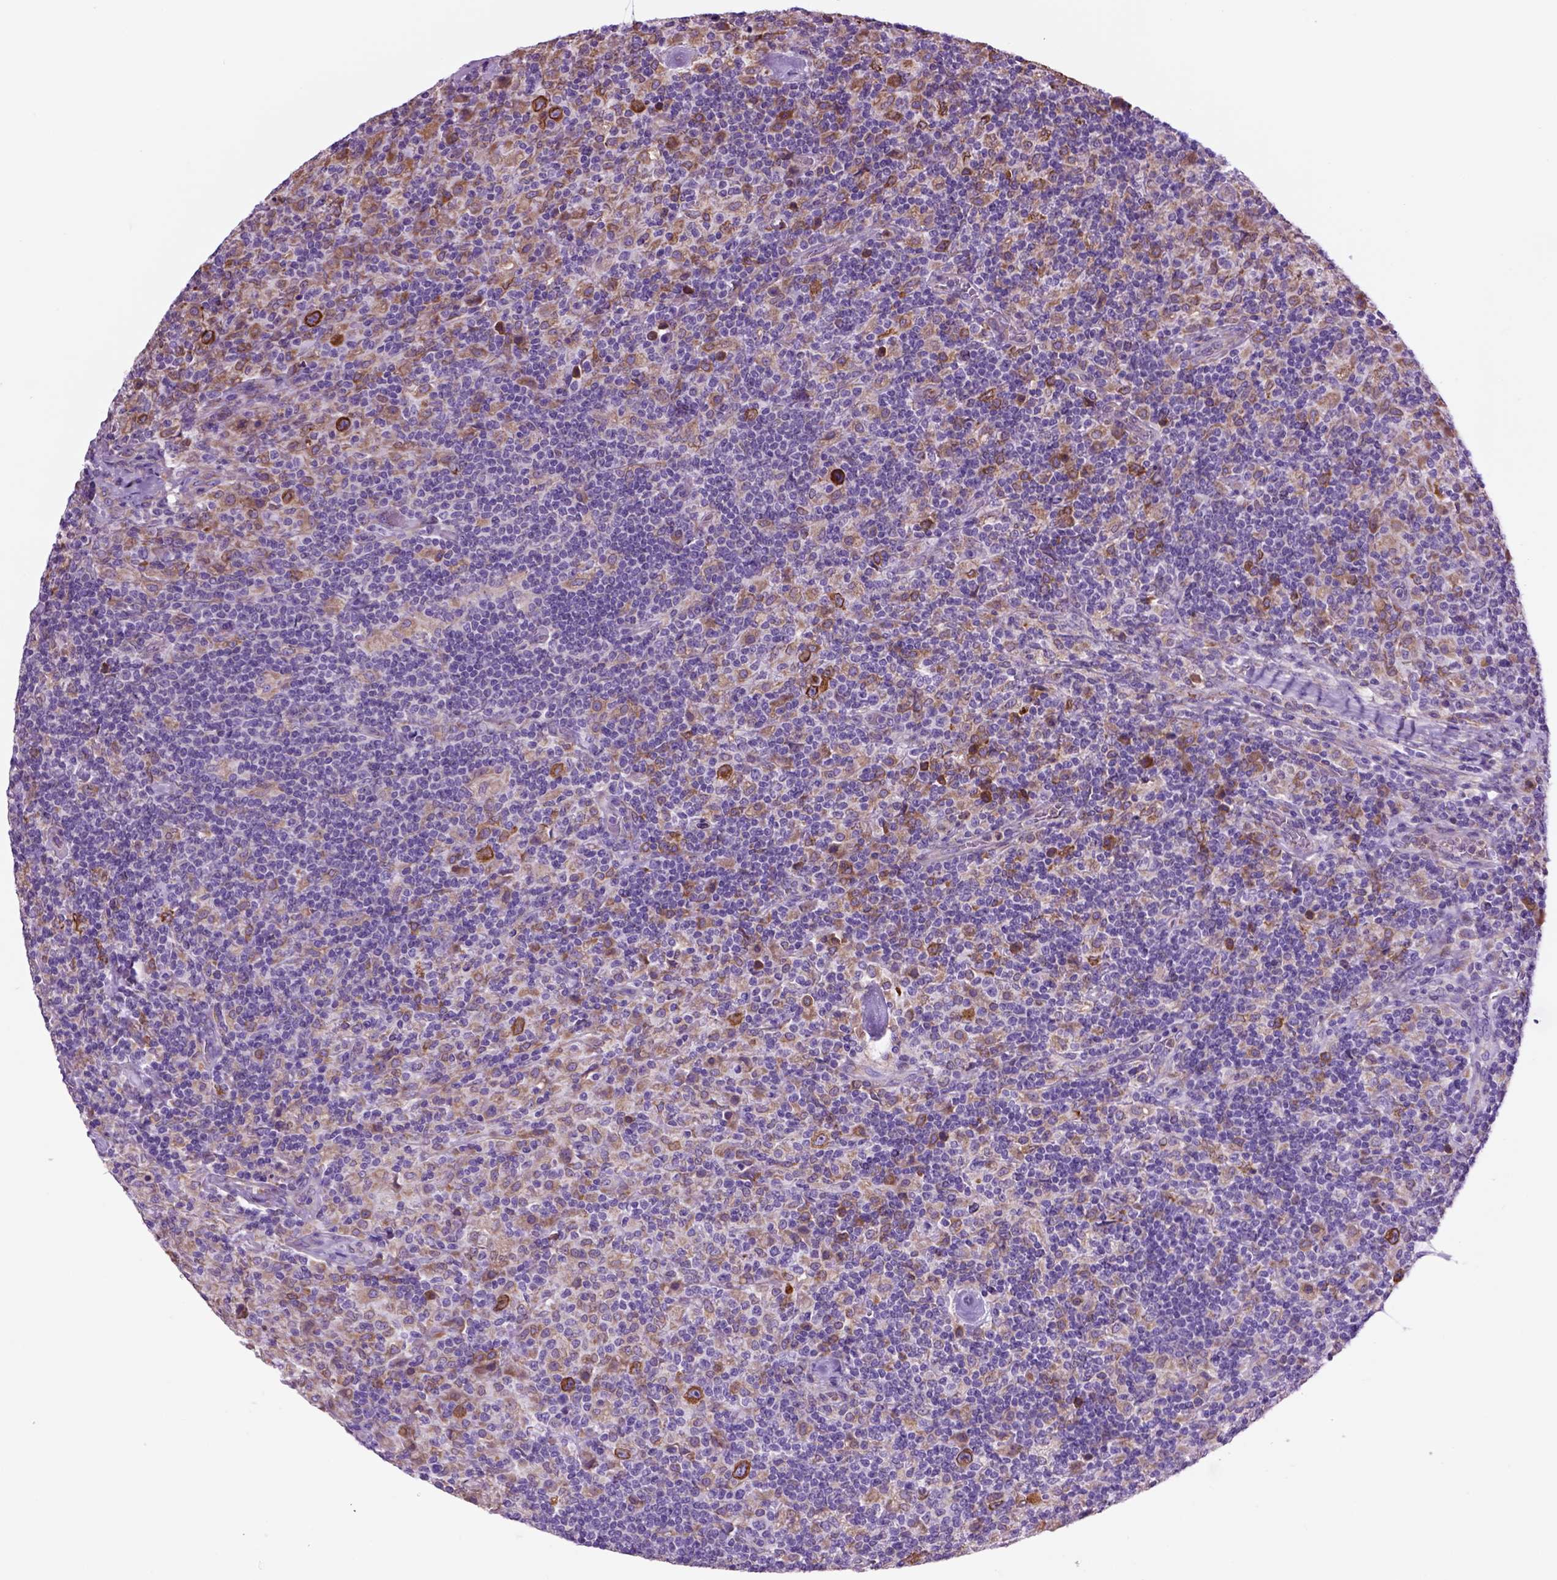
{"staining": {"intensity": "weak", "quantity": ">75%", "location": "cytoplasmic/membranous"}, "tissue": "lymphoma", "cell_type": "Tumor cells", "image_type": "cancer", "snomed": [{"axis": "morphology", "description": "Hodgkin's disease, NOS"}, {"axis": "topography", "description": "Lymph node"}], "caption": "Tumor cells reveal low levels of weak cytoplasmic/membranous staining in about >75% of cells in Hodgkin's disease. (Brightfield microscopy of DAB IHC at high magnification).", "gene": "PIAS3", "patient": {"sex": "male", "age": 70}}